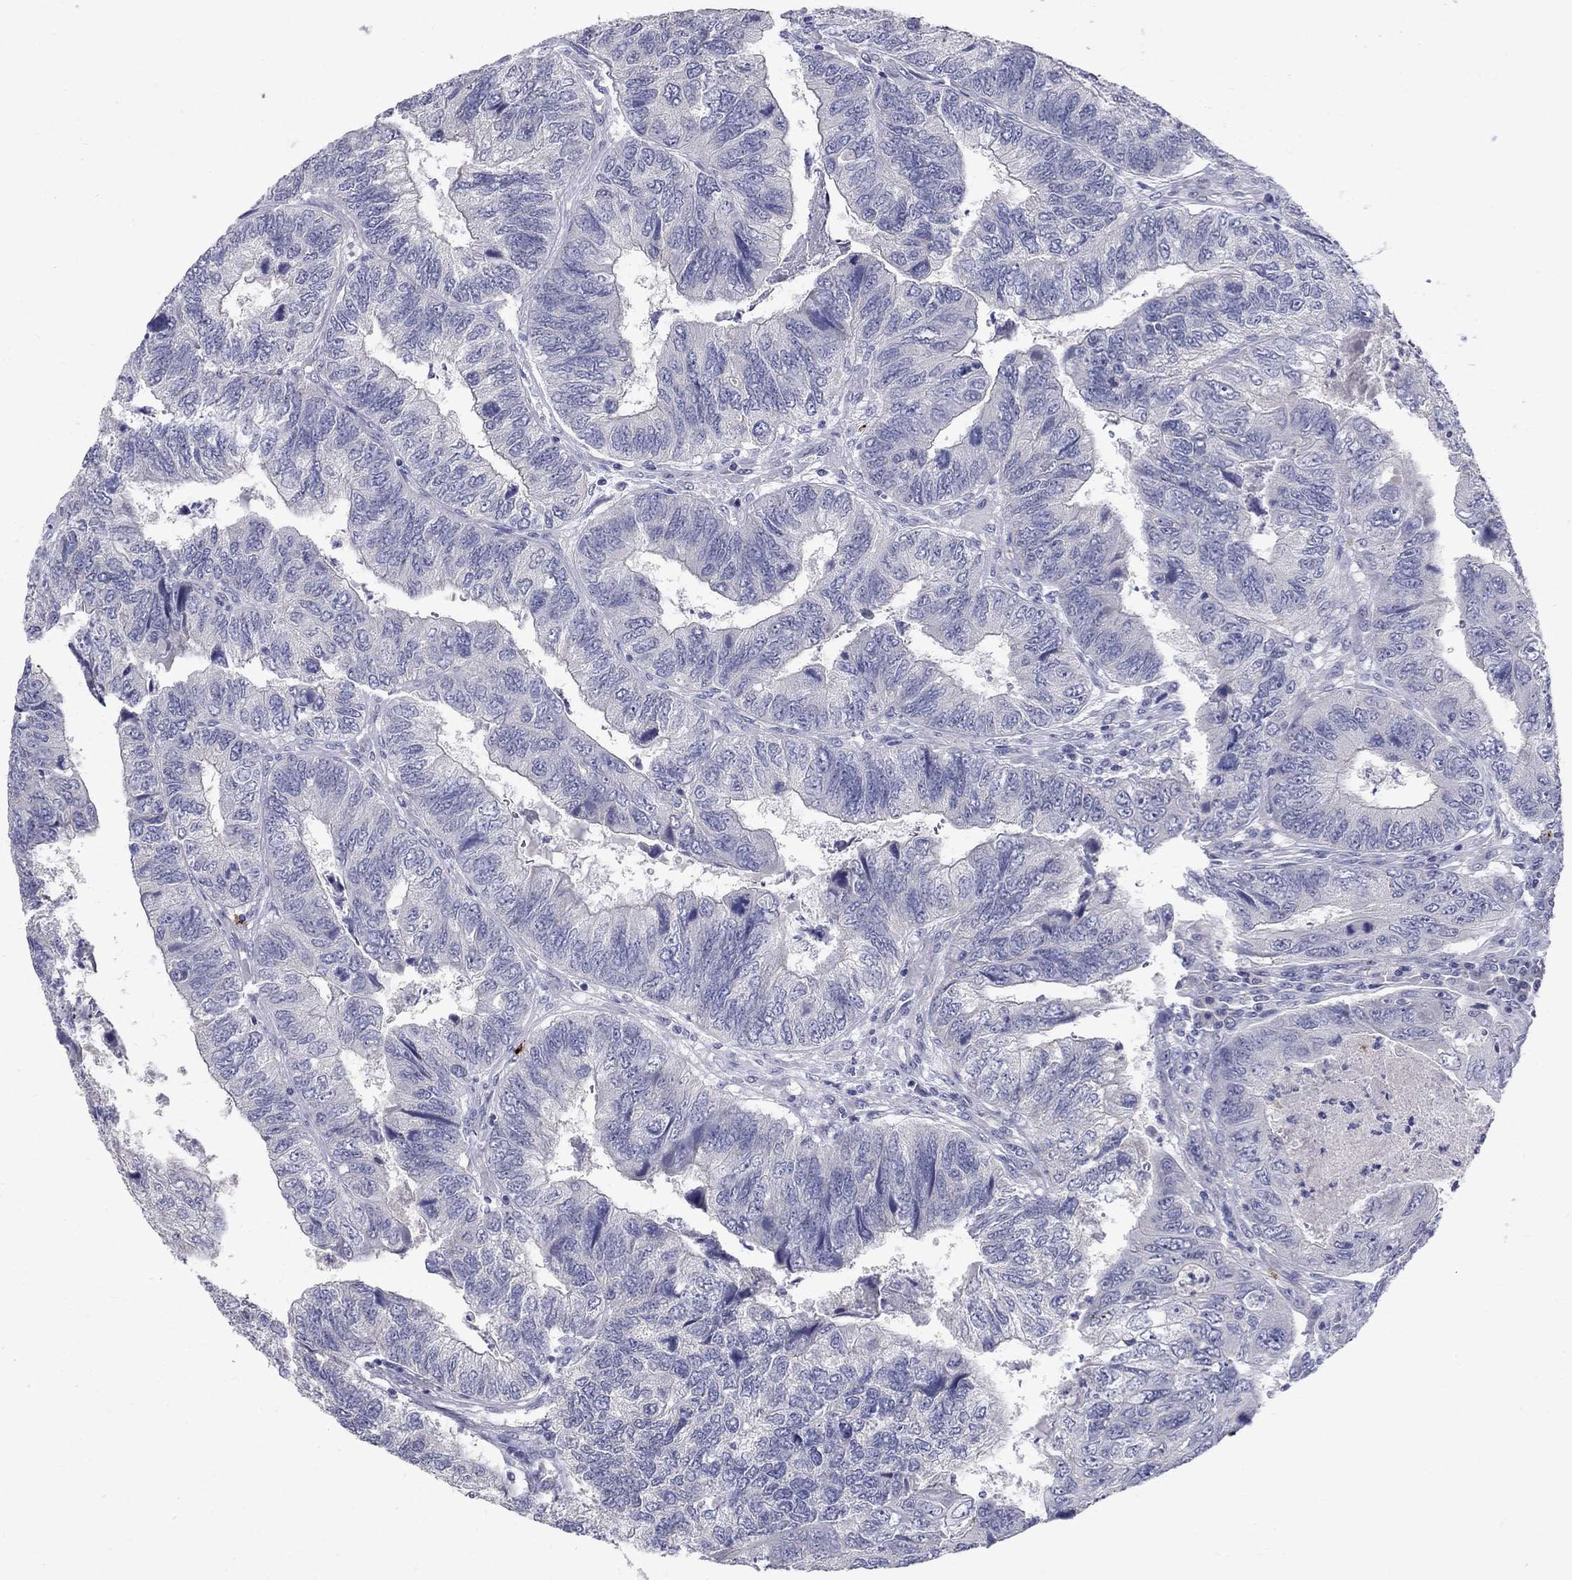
{"staining": {"intensity": "negative", "quantity": "none", "location": "none"}, "tissue": "colorectal cancer", "cell_type": "Tumor cells", "image_type": "cancer", "snomed": [{"axis": "morphology", "description": "Adenocarcinoma, NOS"}, {"axis": "topography", "description": "Colon"}], "caption": "Colorectal cancer (adenocarcinoma) was stained to show a protein in brown. There is no significant positivity in tumor cells.", "gene": "TP53TG5", "patient": {"sex": "female", "age": 67}}